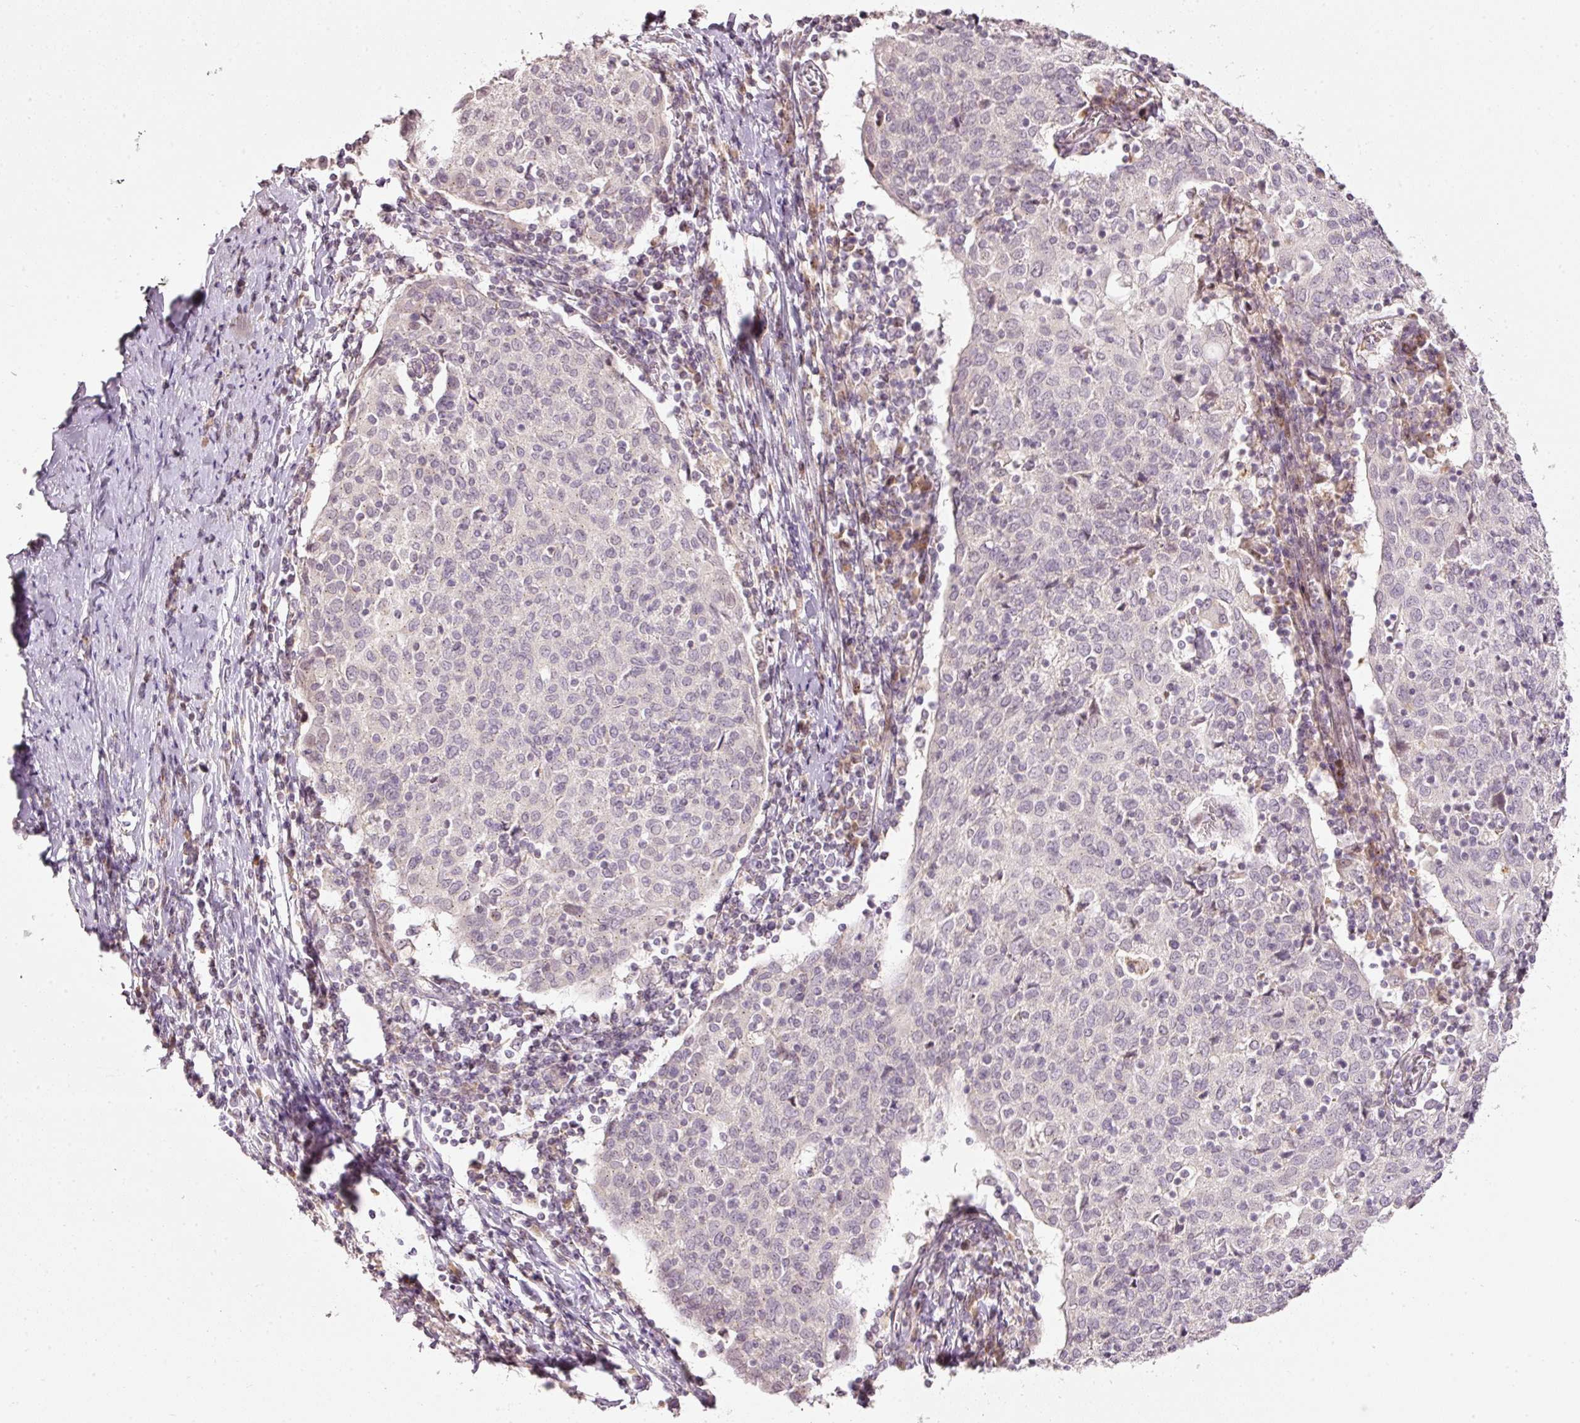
{"staining": {"intensity": "negative", "quantity": "none", "location": "none"}, "tissue": "cervical cancer", "cell_type": "Tumor cells", "image_type": "cancer", "snomed": [{"axis": "morphology", "description": "Squamous cell carcinoma, NOS"}, {"axis": "topography", "description": "Cervix"}], "caption": "Protein analysis of cervical cancer (squamous cell carcinoma) shows no significant positivity in tumor cells. Brightfield microscopy of IHC stained with DAB (3,3'-diaminobenzidine) (brown) and hematoxylin (blue), captured at high magnification.", "gene": "TOB2", "patient": {"sex": "female", "age": 52}}